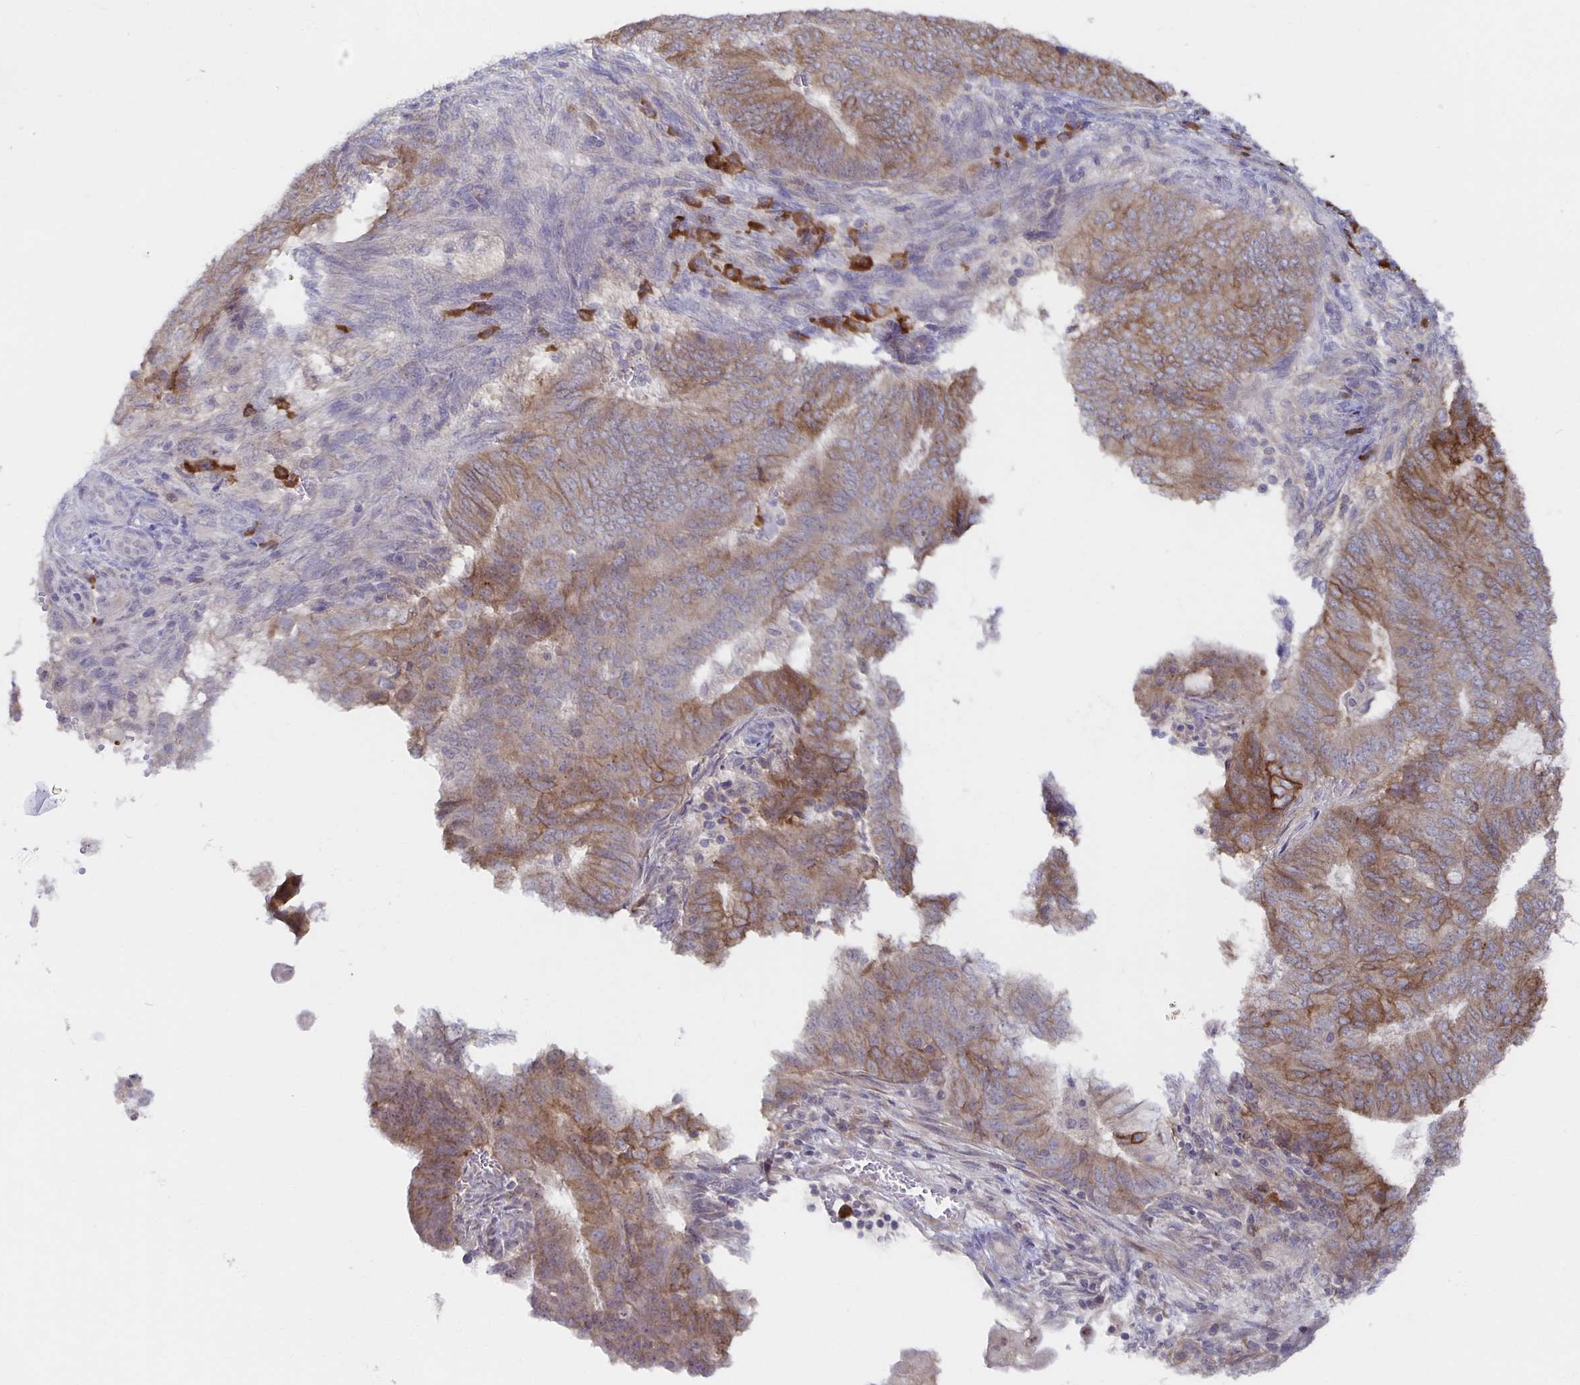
{"staining": {"intensity": "moderate", "quantity": ">75%", "location": "cytoplasmic/membranous"}, "tissue": "endometrial cancer", "cell_type": "Tumor cells", "image_type": "cancer", "snomed": [{"axis": "morphology", "description": "Adenocarcinoma, NOS"}, {"axis": "topography", "description": "Endometrium"}], "caption": "Immunohistochemical staining of human endometrial adenocarcinoma demonstrates medium levels of moderate cytoplasmic/membranous positivity in approximately >75% of tumor cells.", "gene": "BAD", "patient": {"sex": "female", "age": 62}}